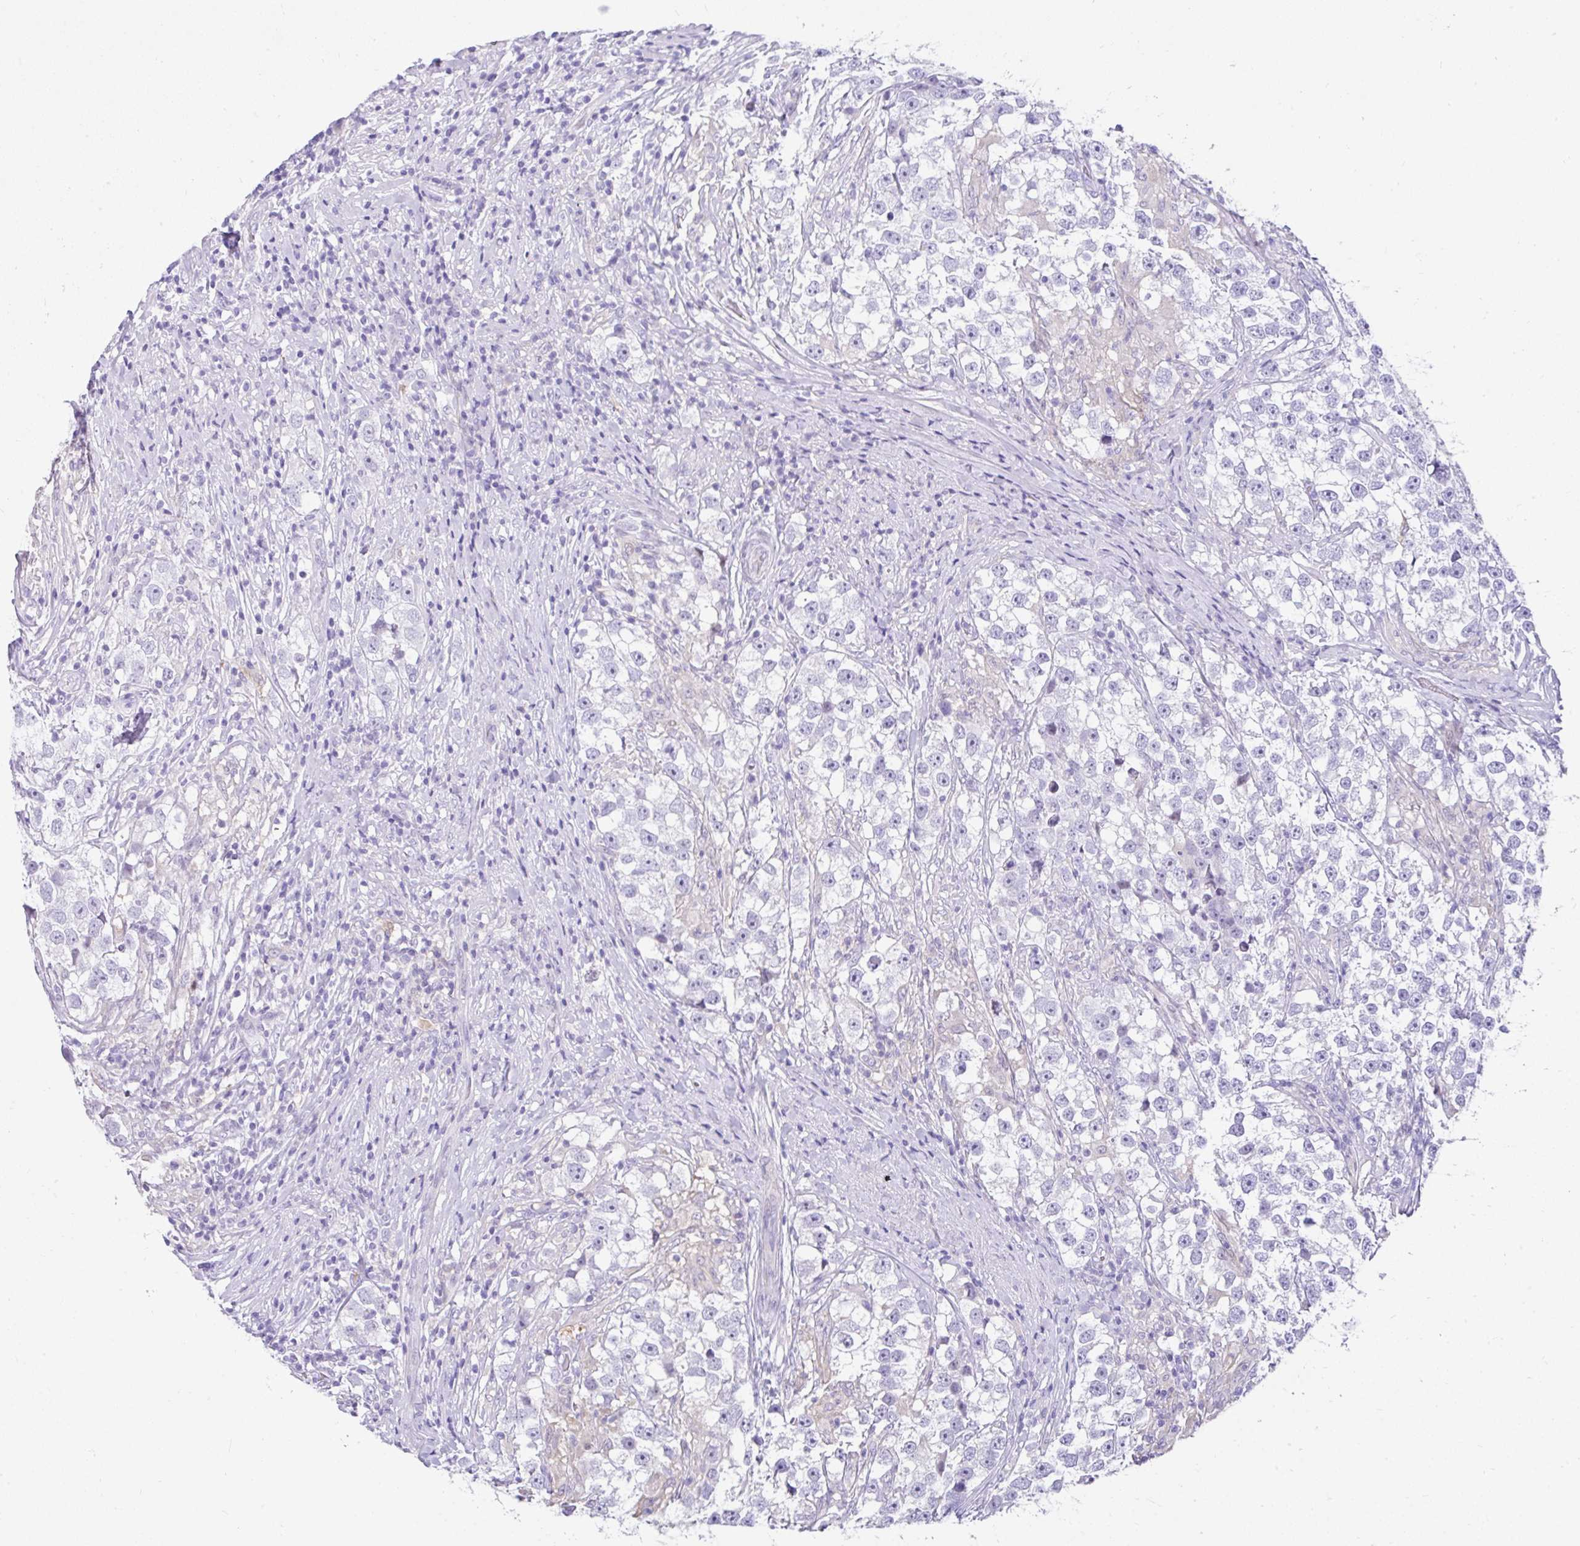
{"staining": {"intensity": "negative", "quantity": "none", "location": "none"}, "tissue": "testis cancer", "cell_type": "Tumor cells", "image_type": "cancer", "snomed": [{"axis": "morphology", "description": "Seminoma, NOS"}, {"axis": "topography", "description": "Testis"}], "caption": "Tumor cells show no significant expression in testis cancer (seminoma).", "gene": "NHLH2", "patient": {"sex": "male", "age": 46}}